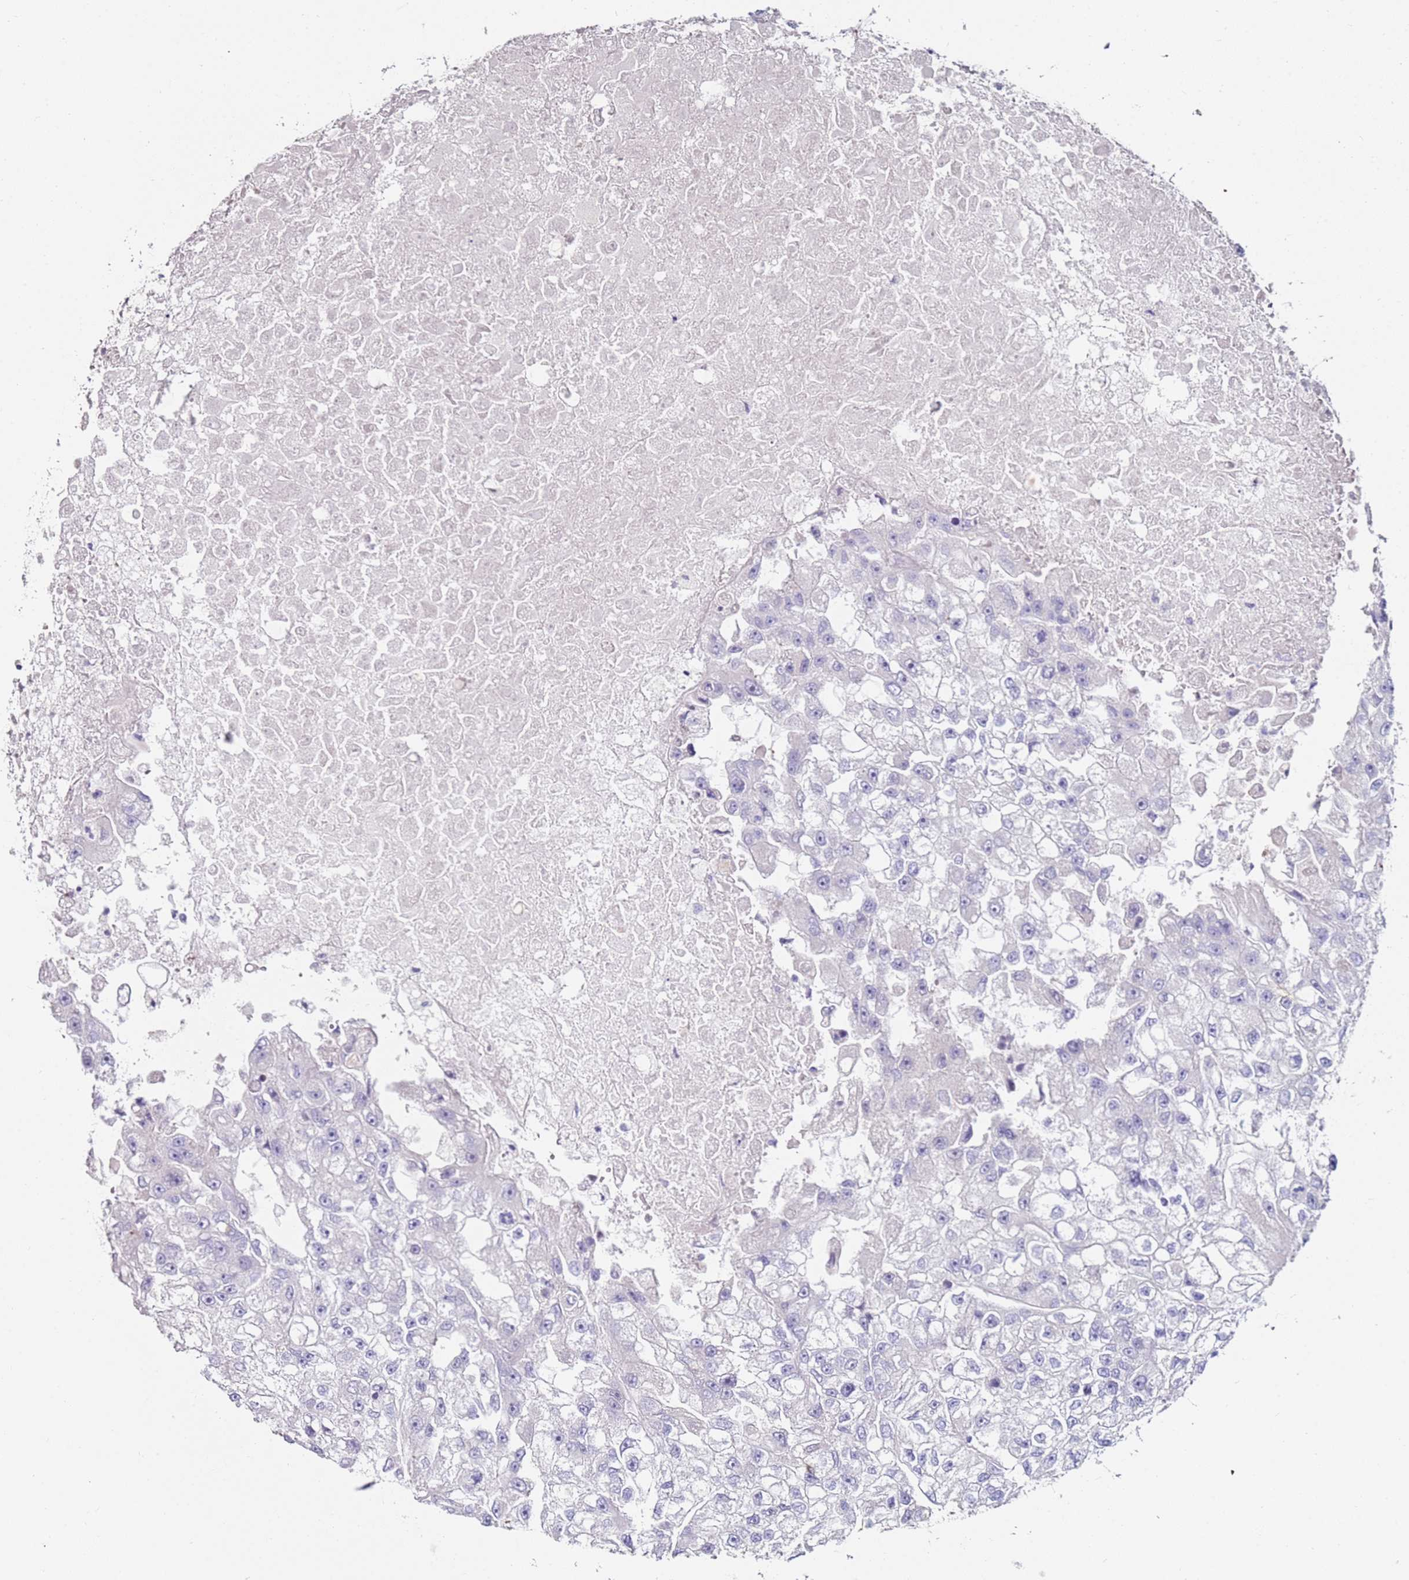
{"staining": {"intensity": "negative", "quantity": "none", "location": "none"}, "tissue": "renal cancer", "cell_type": "Tumor cells", "image_type": "cancer", "snomed": [{"axis": "morphology", "description": "Adenocarcinoma, NOS"}, {"axis": "topography", "description": "Kidney"}], "caption": "A histopathology image of renal cancer (adenocarcinoma) stained for a protein displays no brown staining in tumor cells.", "gene": "RARS2", "patient": {"sex": "male", "age": 63}}